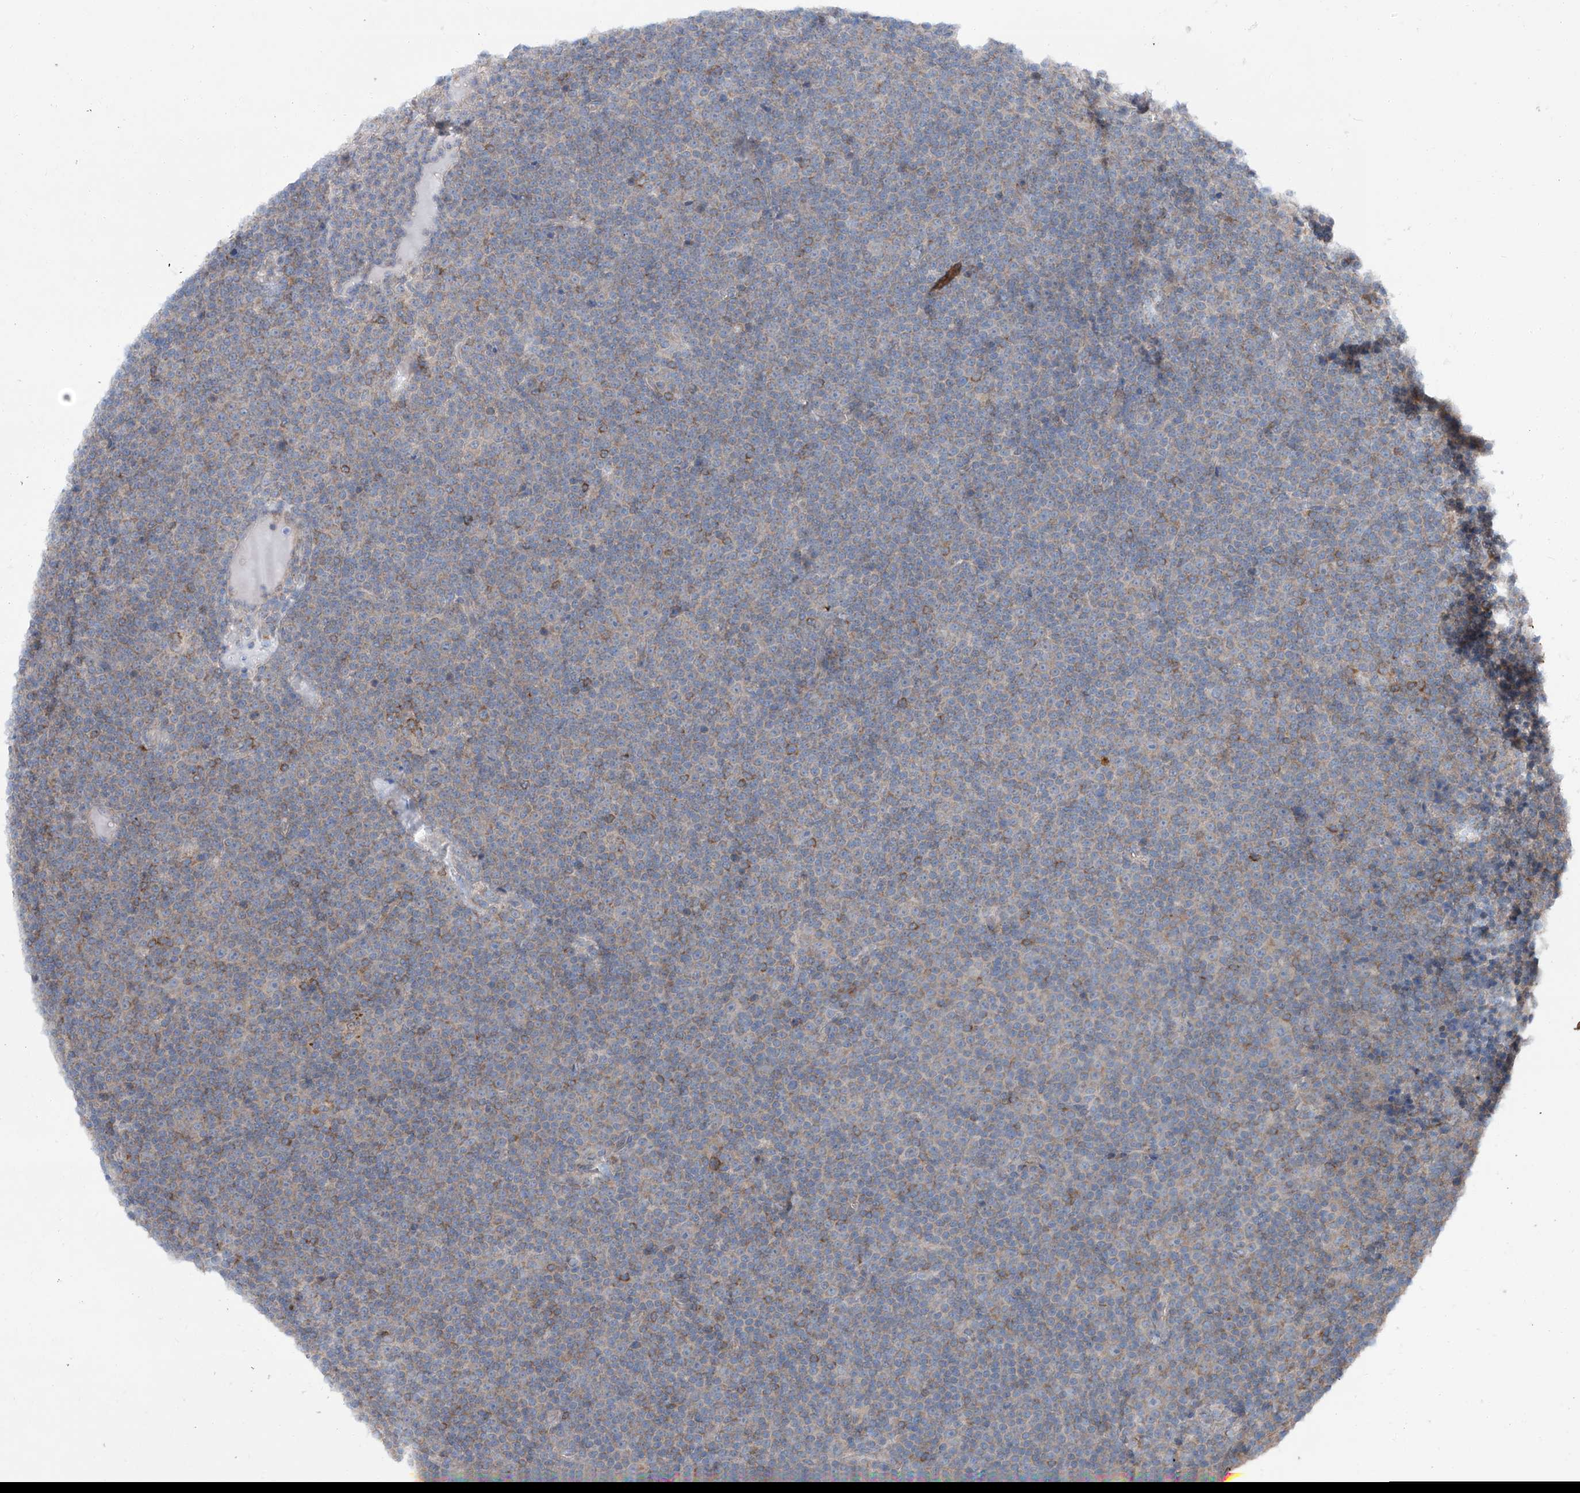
{"staining": {"intensity": "moderate", "quantity": "25%-75%", "location": "cytoplasmic/membranous"}, "tissue": "lymphoma", "cell_type": "Tumor cells", "image_type": "cancer", "snomed": [{"axis": "morphology", "description": "Malignant lymphoma, non-Hodgkin's type, Low grade"}, {"axis": "topography", "description": "Lymph node"}], "caption": "A brown stain labels moderate cytoplasmic/membranous expression of a protein in human lymphoma tumor cells.", "gene": "SIX4", "patient": {"sex": "female", "age": 67}}